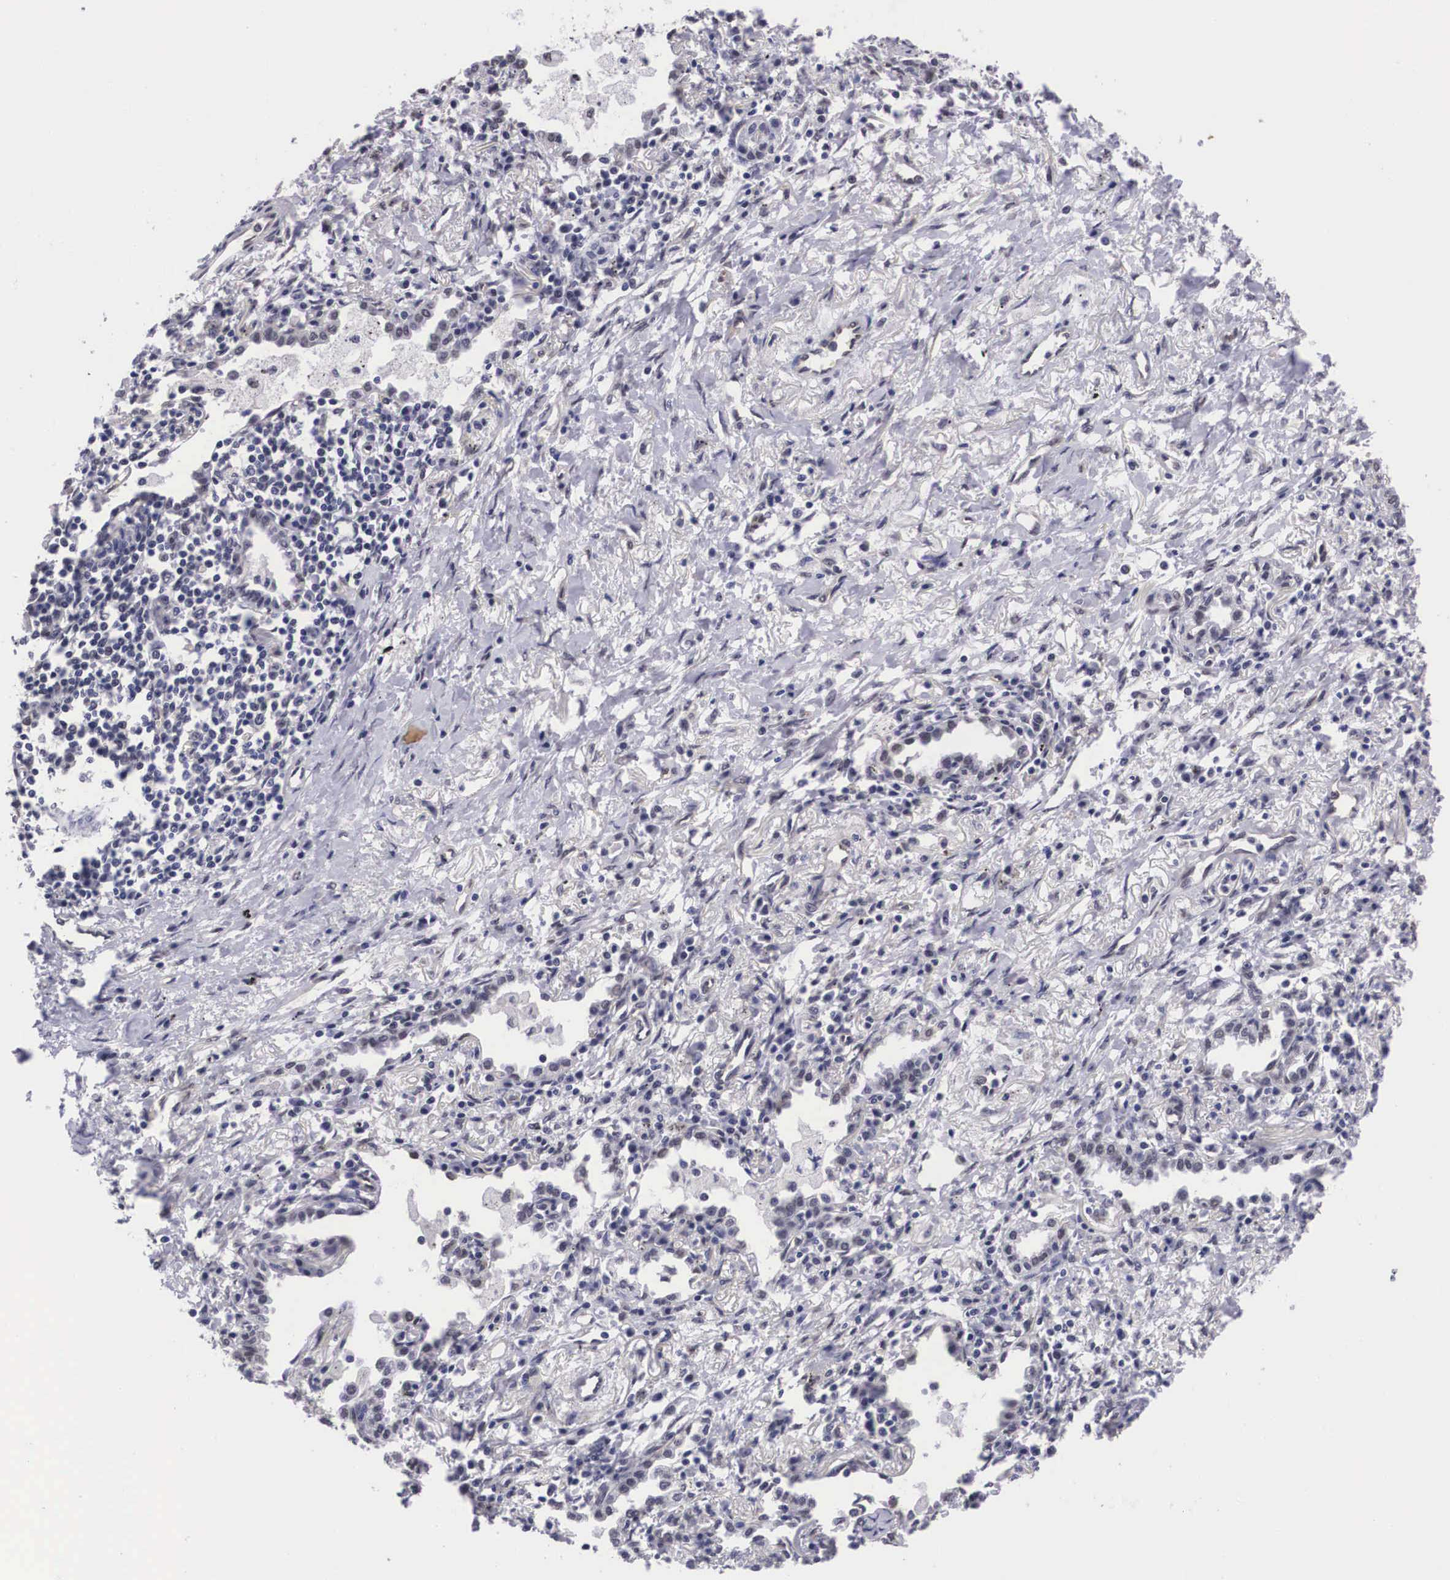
{"staining": {"intensity": "negative", "quantity": "none", "location": "none"}, "tissue": "lung cancer", "cell_type": "Tumor cells", "image_type": "cancer", "snomed": [{"axis": "morphology", "description": "Adenocarcinoma, NOS"}, {"axis": "topography", "description": "Lung"}], "caption": "An image of human lung cancer (adenocarcinoma) is negative for staining in tumor cells. (Brightfield microscopy of DAB immunohistochemistry at high magnification).", "gene": "OTX2", "patient": {"sex": "male", "age": 60}}